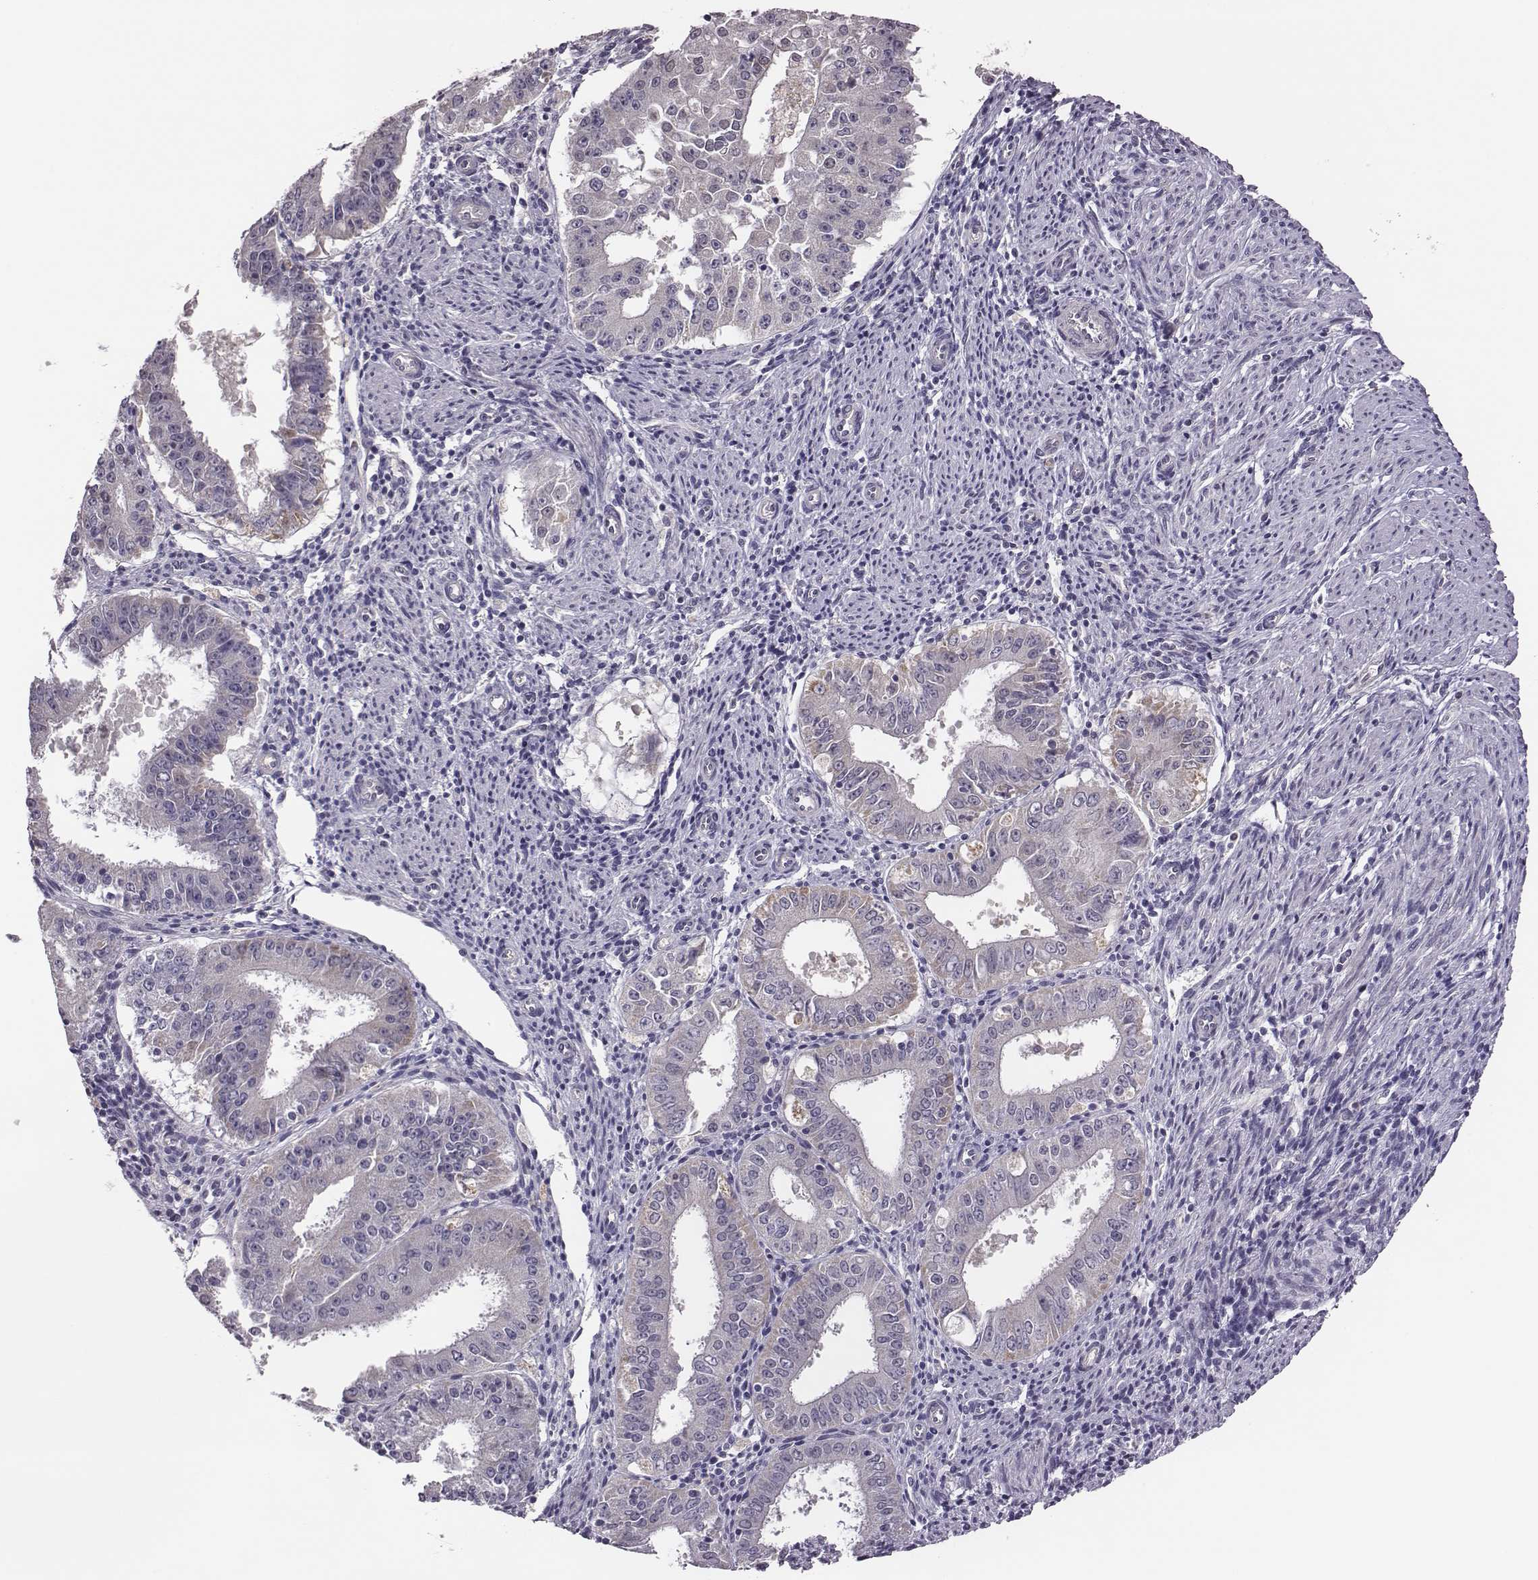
{"staining": {"intensity": "negative", "quantity": "none", "location": "none"}, "tissue": "ovarian cancer", "cell_type": "Tumor cells", "image_type": "cancer", "snomed": [{"axis": "morphology", "description": "Carcinoma, endometroid"}, {"axis": "topography", "description": "Ovary"}], "caption": "Protein analysis of ovarian cancer (endometroid carcinoma) reveals no significant expression in tumor cells.", "gene": "KMO", "patient": {"sex": "female", "age": 42}}